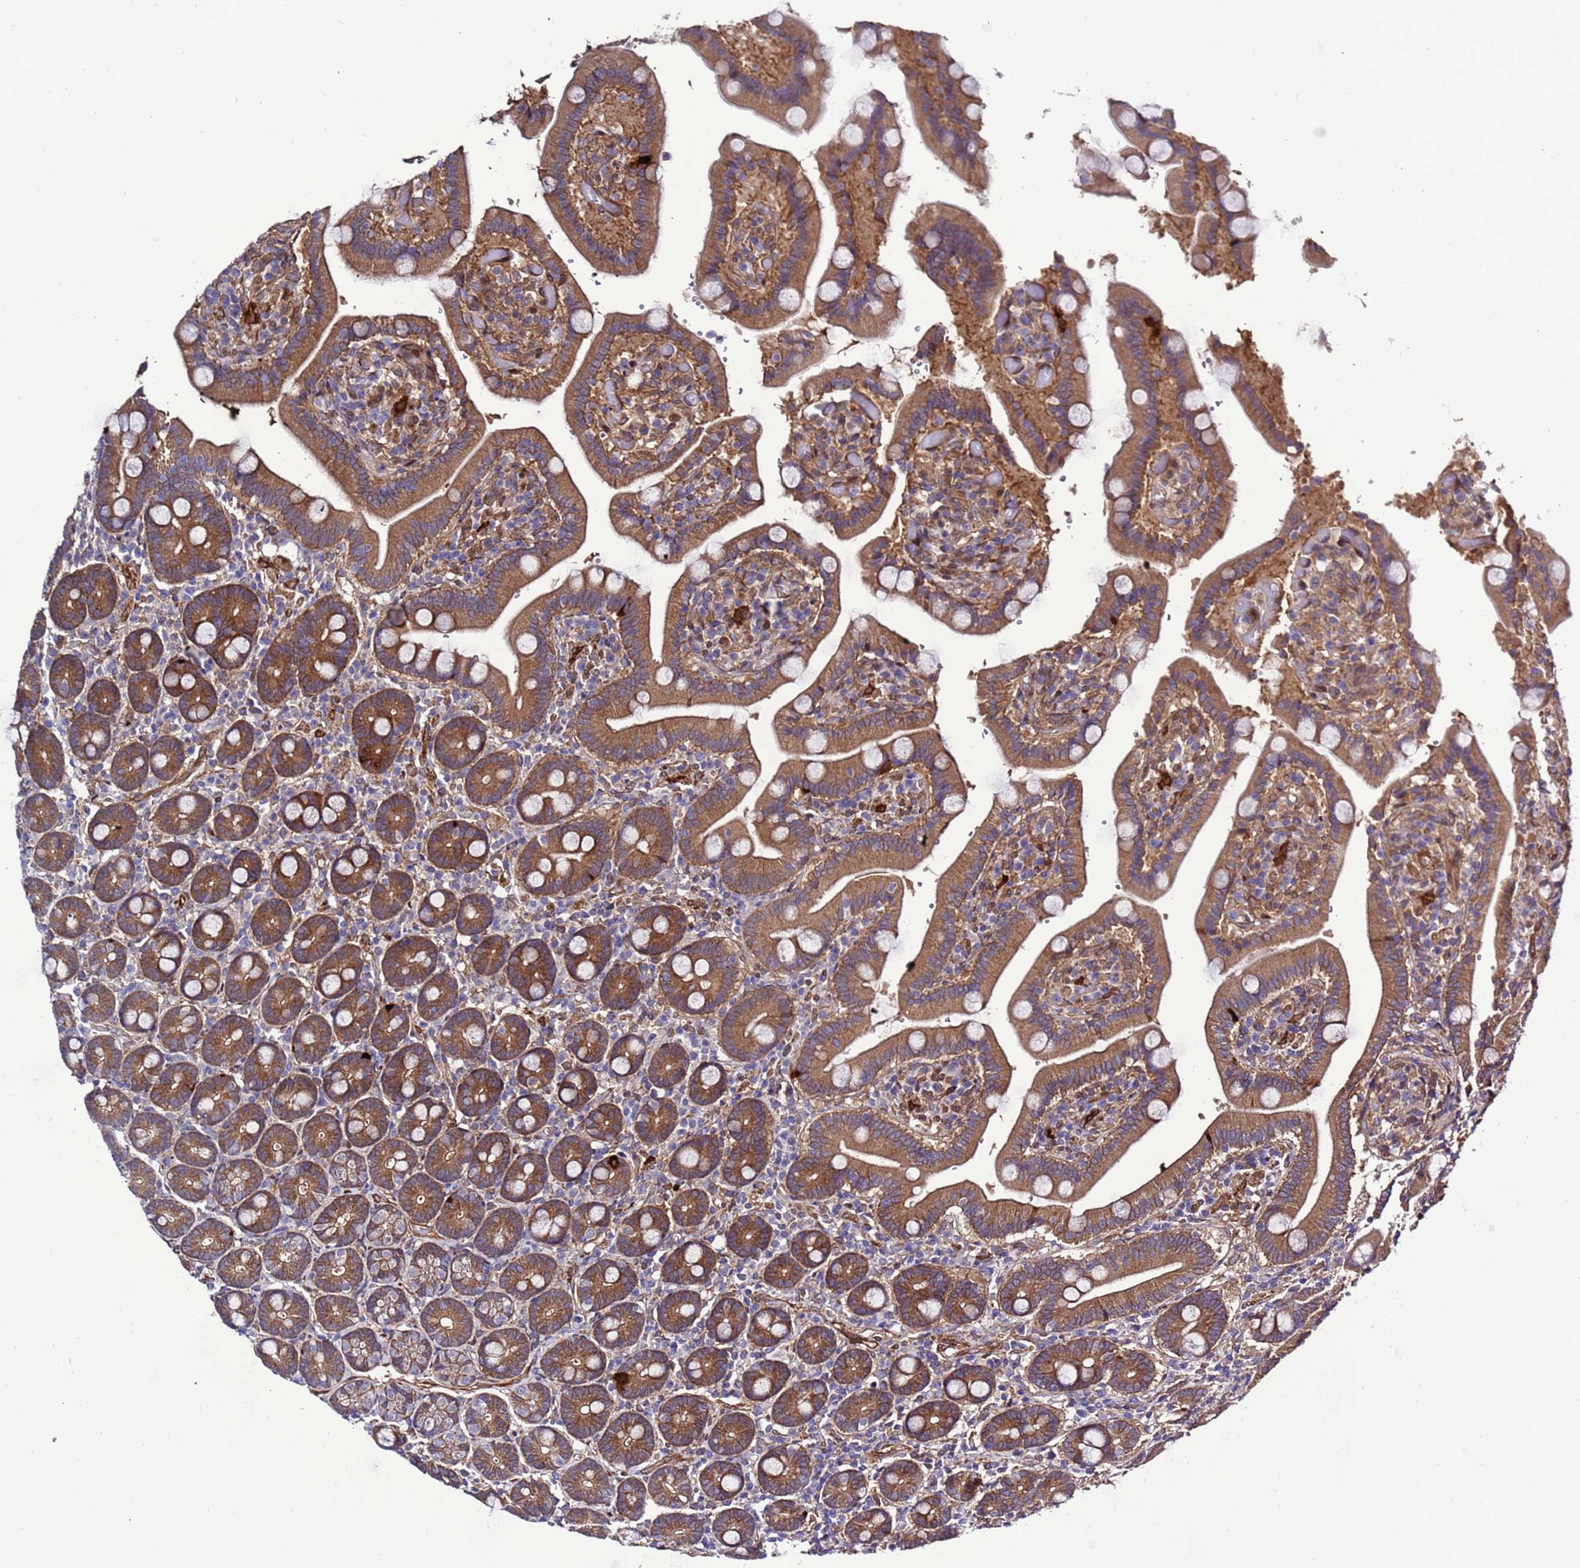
{"staining": {"intensity": "moderate", "quantity": ">75%", "location": "cytoplasmic/membranous"}, "tissue": "duodenum", "cell_type": "Glandular cells", "image_type": "normal", "snomed": [{"axis": "morphology", "description": "Normal tissue, NOS"}, {"axis": "topography", "description": "Duodenum"}], "caption": "Immunohistochemistry (DAB) staining of unremarkable duodenum shows moderate cytoplasmic/membranous protein staining in about >75% of glandular cells. Nuclei are stained in blue.", "gene": "FOXRED1", "patient": {"sex": "female", "age": 62}}